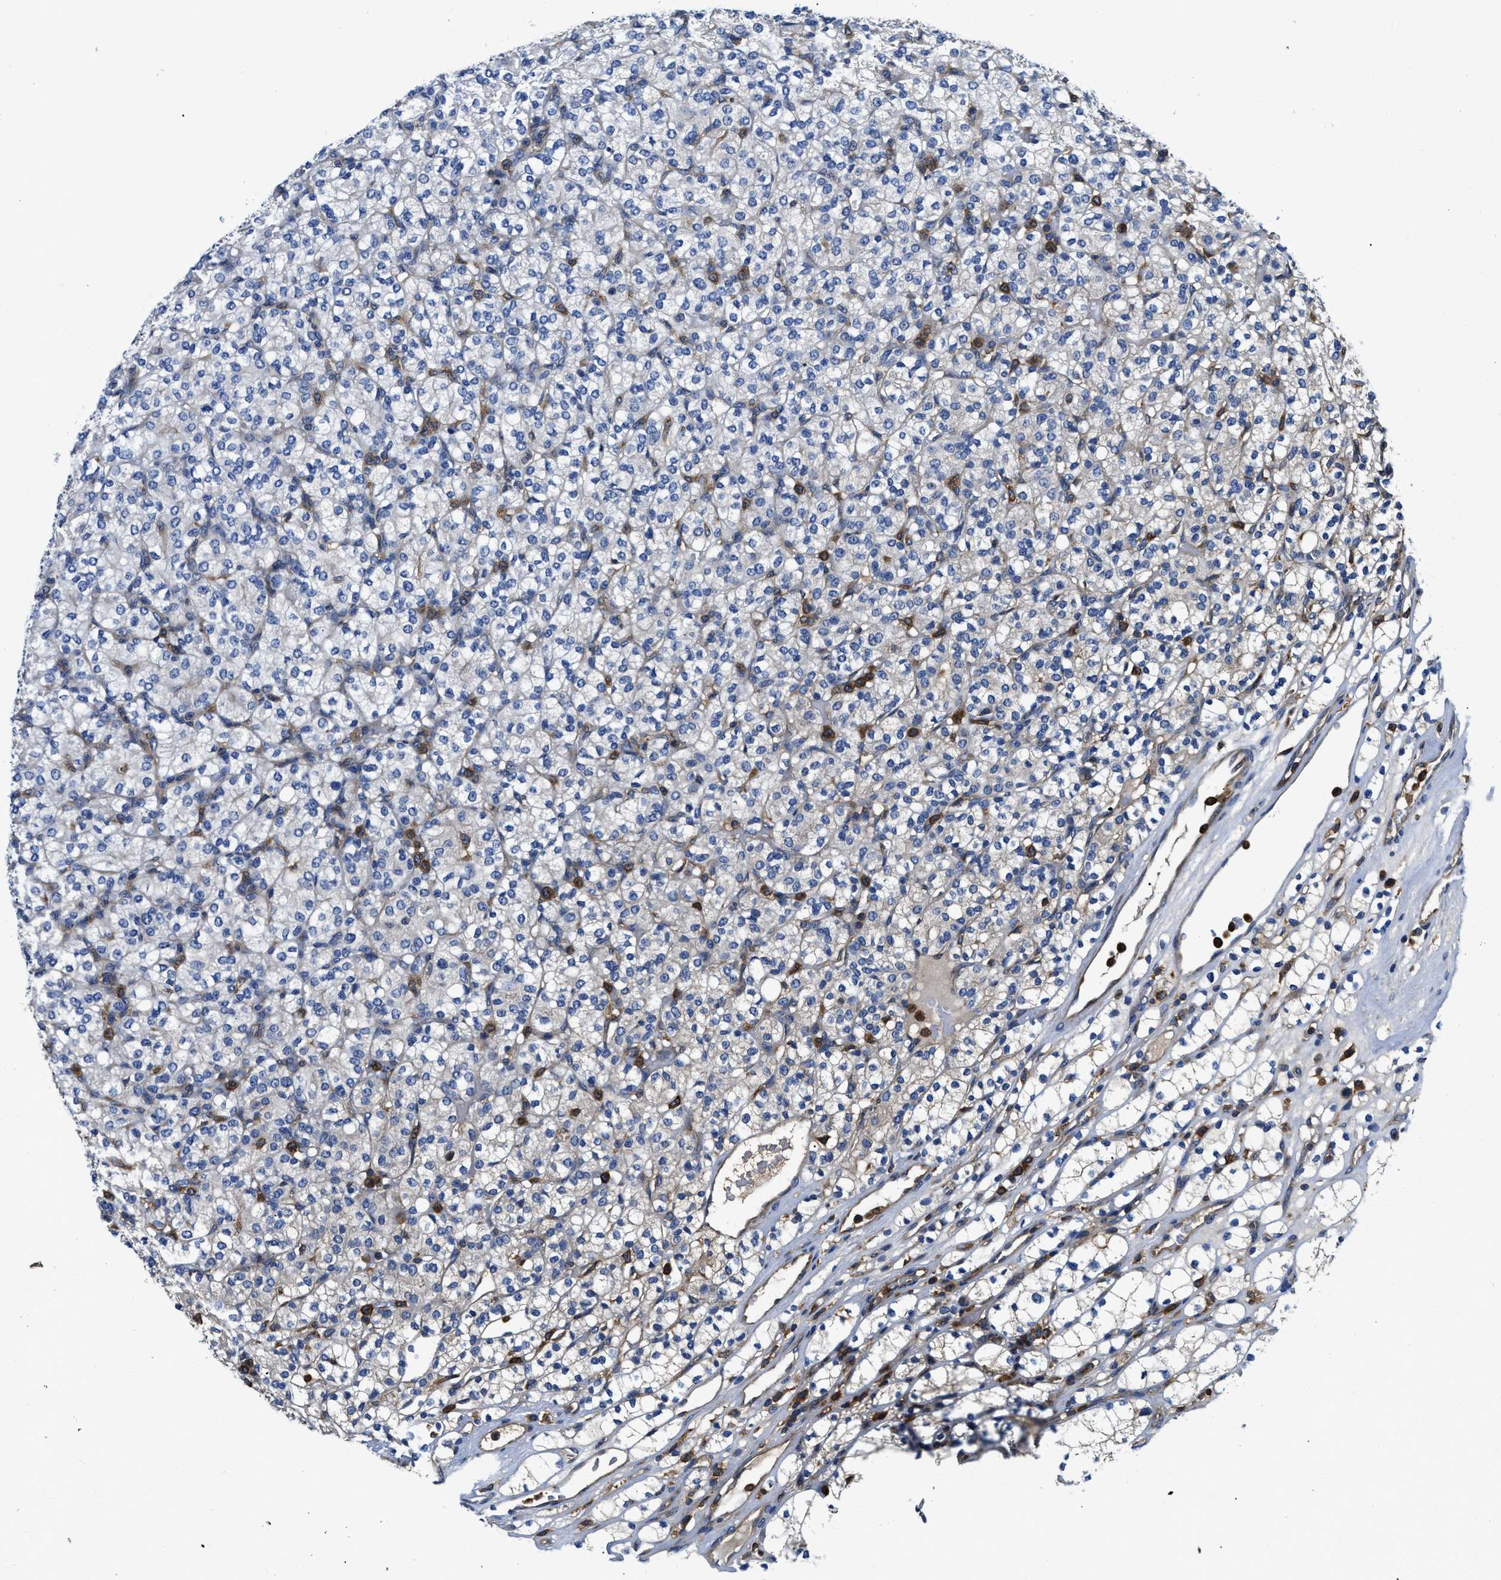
{"staining": {"intensity": "negative", "quantity": "none", "location": "none"}, "tissue": "renal cancer", "cell_type": "Tumor cells", "image_type": "cancer", "snomed": [{"axis": "morphology", "description": "Adenocarcinoma, NOS"}, {"axis": "topography", "description": "Kidney"}], "caption": "Tumor cells show no significant staining in adenocarcinoma (renal).", "gene": "STAT2", "patient": {"sex": "male", "age": 77}}